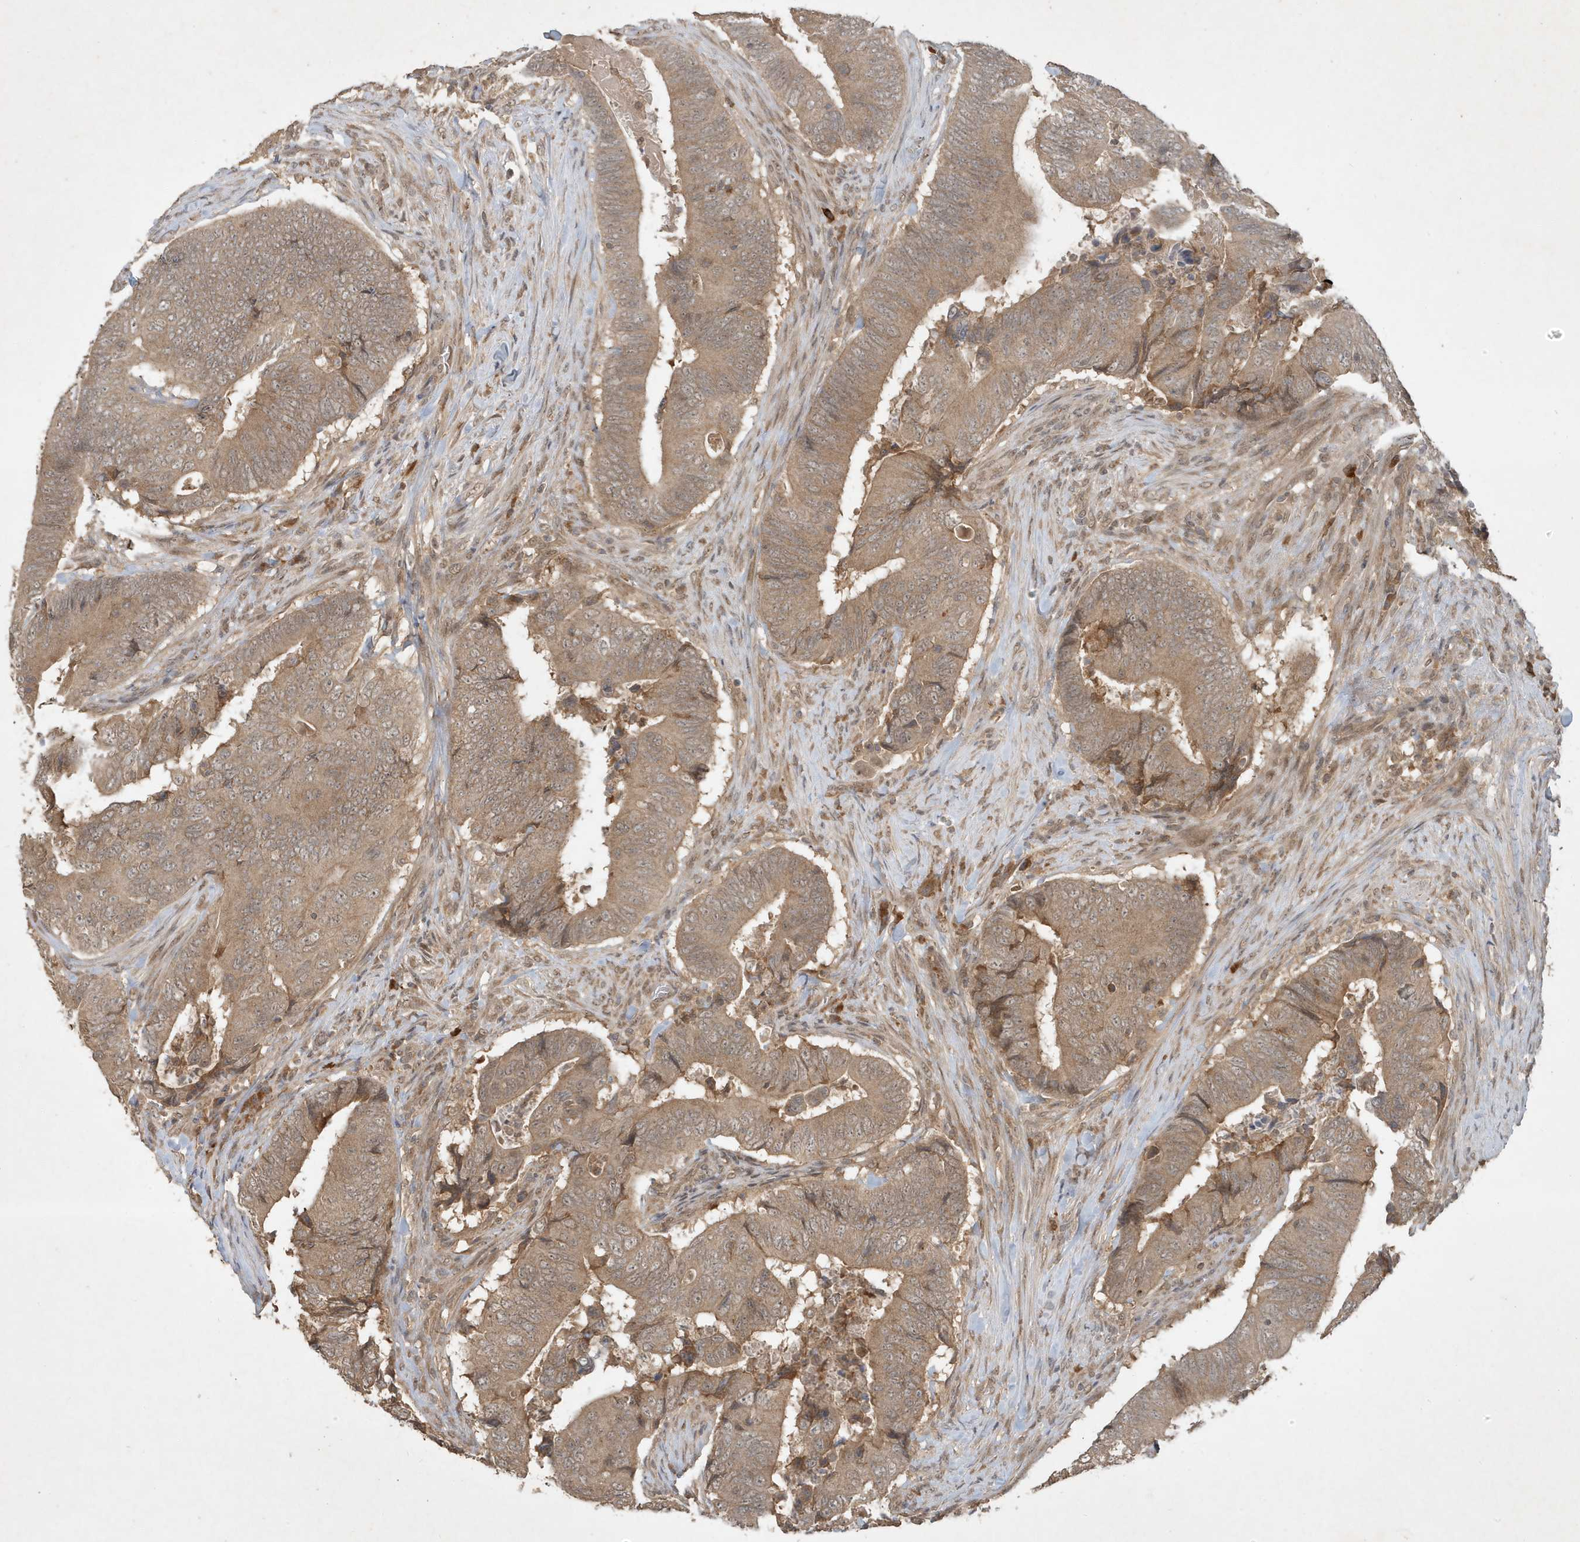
{"staining": {"intensity": "moderate", "quantity": ">75%", "location": "cytoplasmic/membranous"}, "tissue": "colorectal cancer", "cell_type": "Tumor cells", "image_type": "cancer", "snomed": [{"axis": "morphology", "description": "Normal tissue, NOS"}, {"axis": "morphology", "description": "Adenocarcinoma, NOS"}, {"axis": "topography", "description": "Colon"}], "caption": "Protein staining of colorectal cancer (adenocarcinoma) tissue exhibits moderate cytoplasmic/membranous positivity in about >75% of tumor cells.", "gene": "ABCB9", "patient": {"sex": "male", "age": 56}}